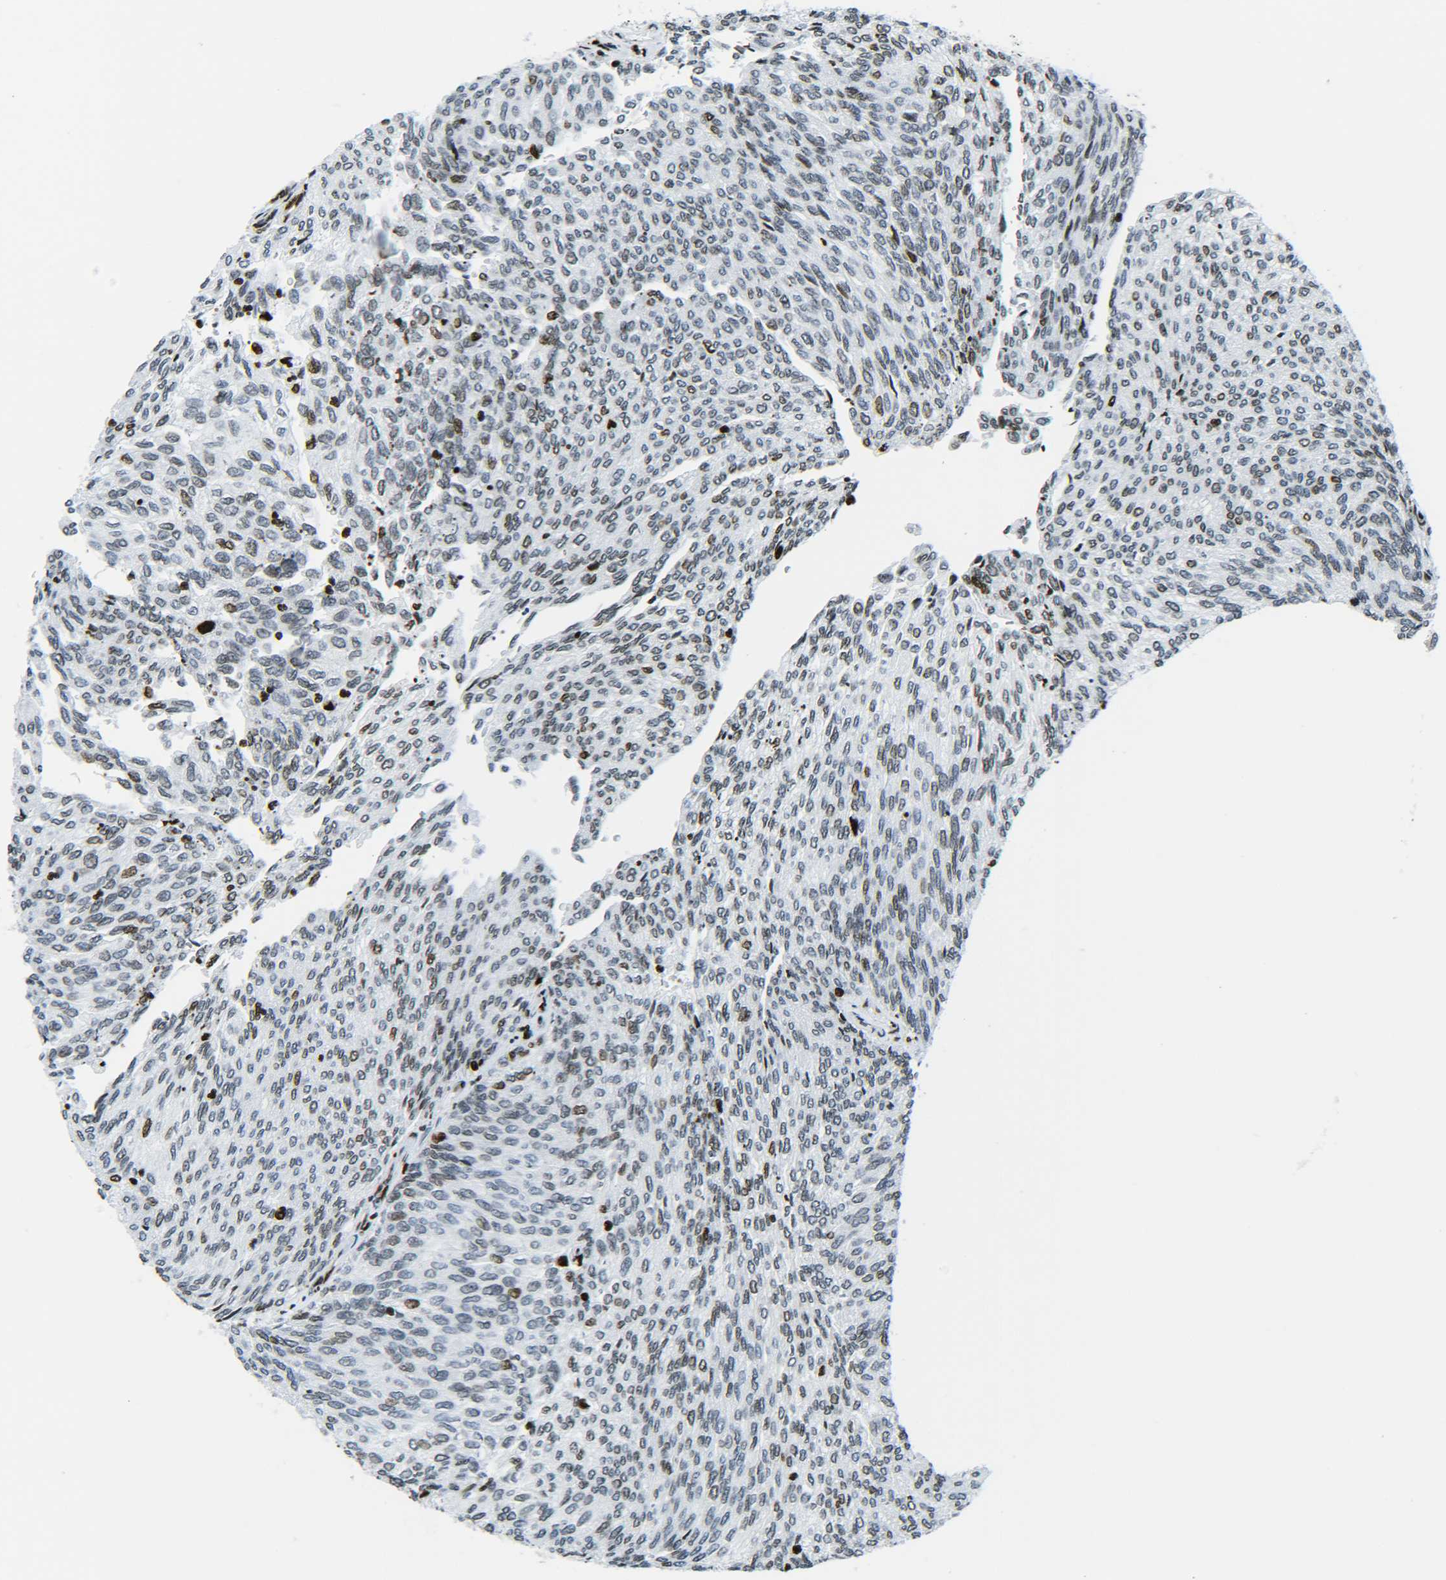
{"staining": {"intensity": "negative", "quantity": "none", "location": "none"}, "tissue": "urothelial cancer", "cell_type": "Tumor cells", "image_type": "cancer", "snomed": [{"axis": "morphology", "description": "Urothelial carcinoma, Low grade"}, {"axis": "topography", "description": "Urinary bladder"}], "caption": "This is a photomicrograph of IHC staining of low-grade urothelial carcinoma, which shows no expression in tumor cells.", "gene": "H2AX", "patient": {"sex": "female", "age": 79}}